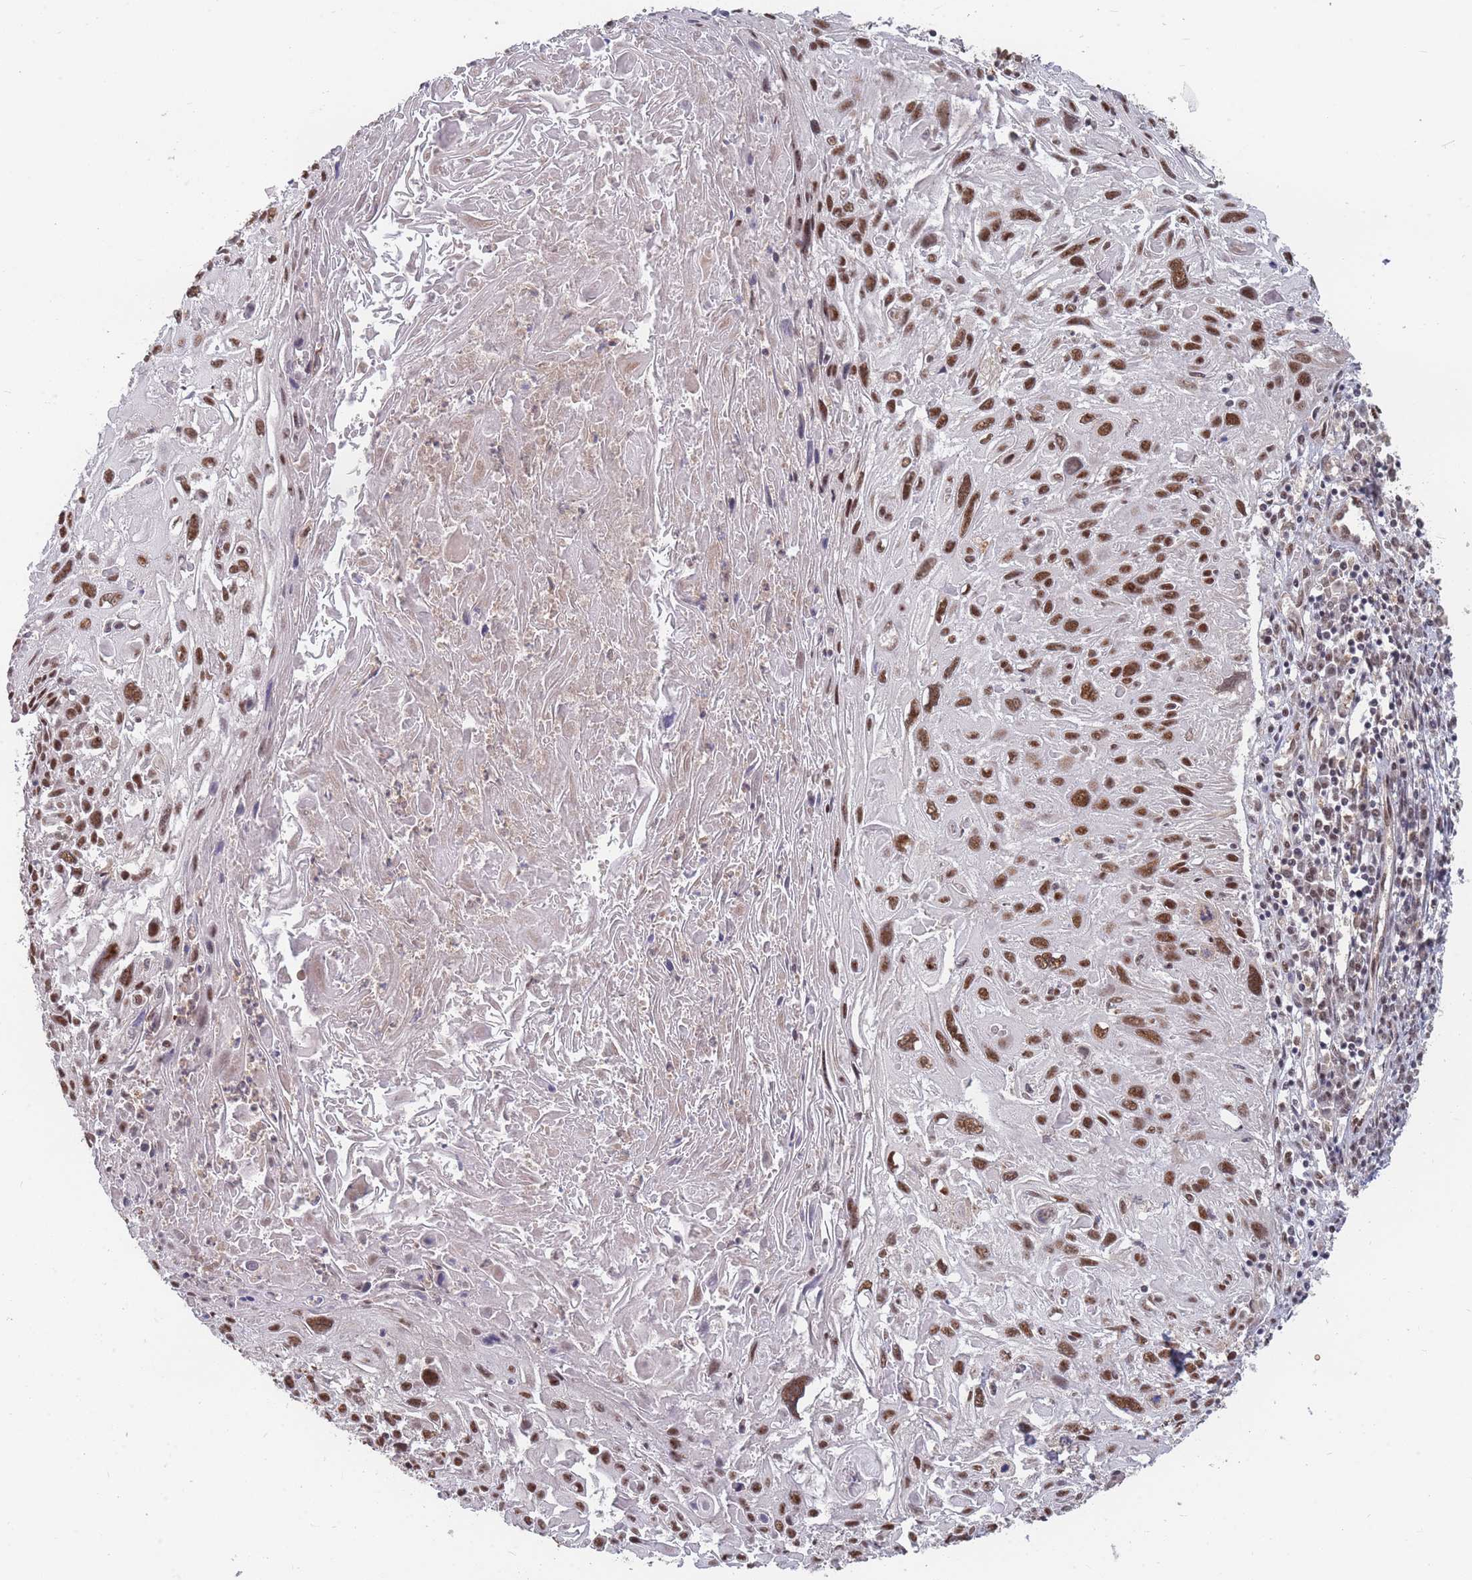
{"staining": {"intensity": "strong", "quantity": ">75%", "location": "nuclear"}, "tissue": "cervical cancer", "cell_type": "Tumor cells", "image_type": "cancer", "snomed": [{"axis": "morphology", "description": "Squamous cell carcinoma, NOS"}, {"axis": "topography", "description": "Cervix"}], "caption": "Protein positivity by immunohistochemistry shows strong nuclear staining in approximately >75% of tumor cells in squamous cell carcinoma (cervical). (DAB = brown stain, brightfield microscopy at high magnification).", "gene": "SNRPA1", "patient": {"sex": "female", "age": 51}}